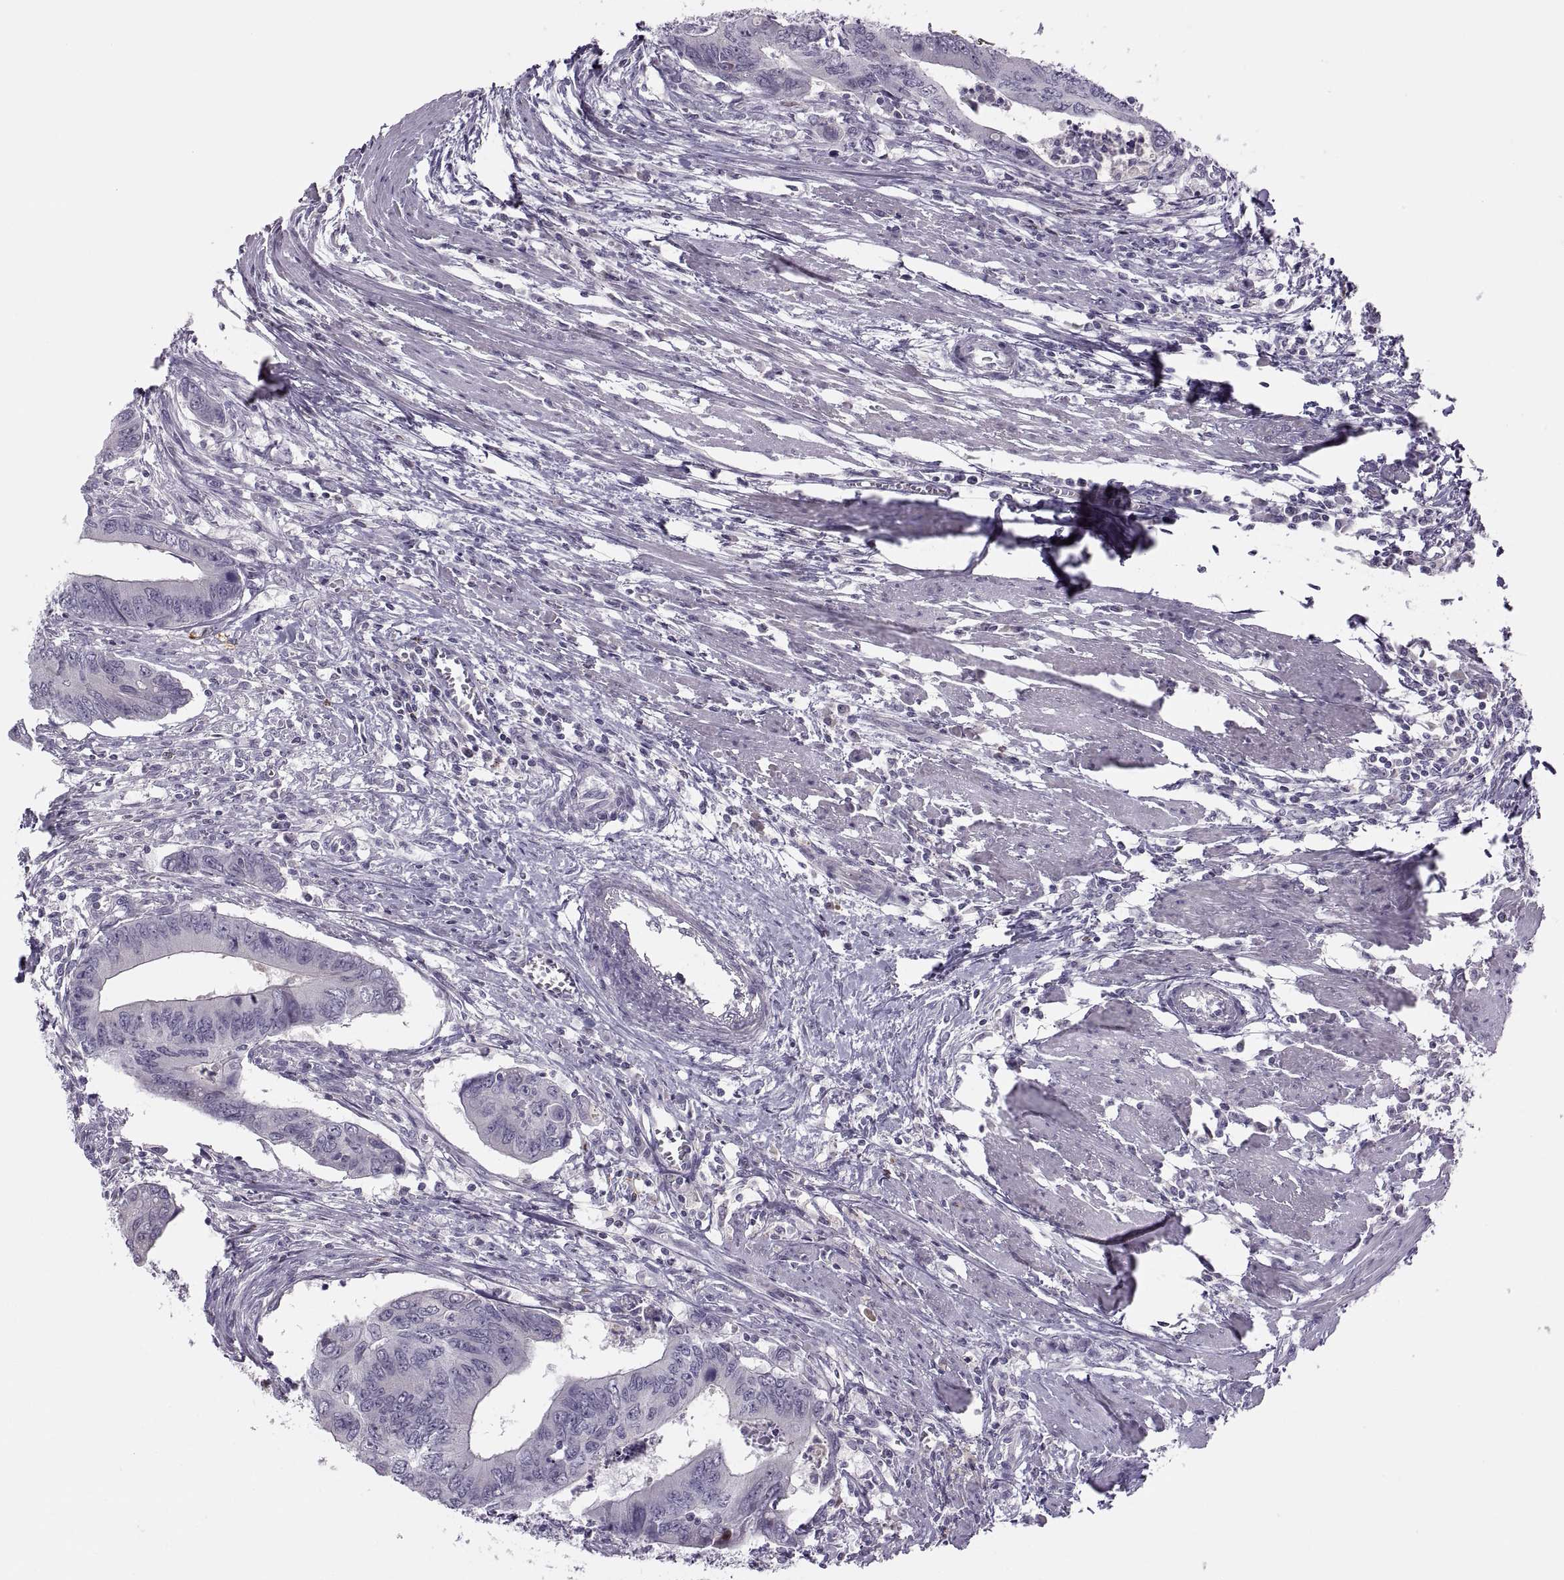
{"staining": {"intensity": "negative", "quantity": "none", "location": "none"}, "tissue": "colorectal cancer", "cell_type": "Tumor cells", "image_type": "cancer", "snomed": [{"axis": "morphology", "description": "Adenocarcinoma, NOS"}, {"axis": "topography", "description": "Colon"}], "caption": "Immunohistochemistry (IHC) of colorectal cancer reveals no staining in tumor cells.", "gene": "CHCT1", "patient": {"sex": "male", "age": 53}}